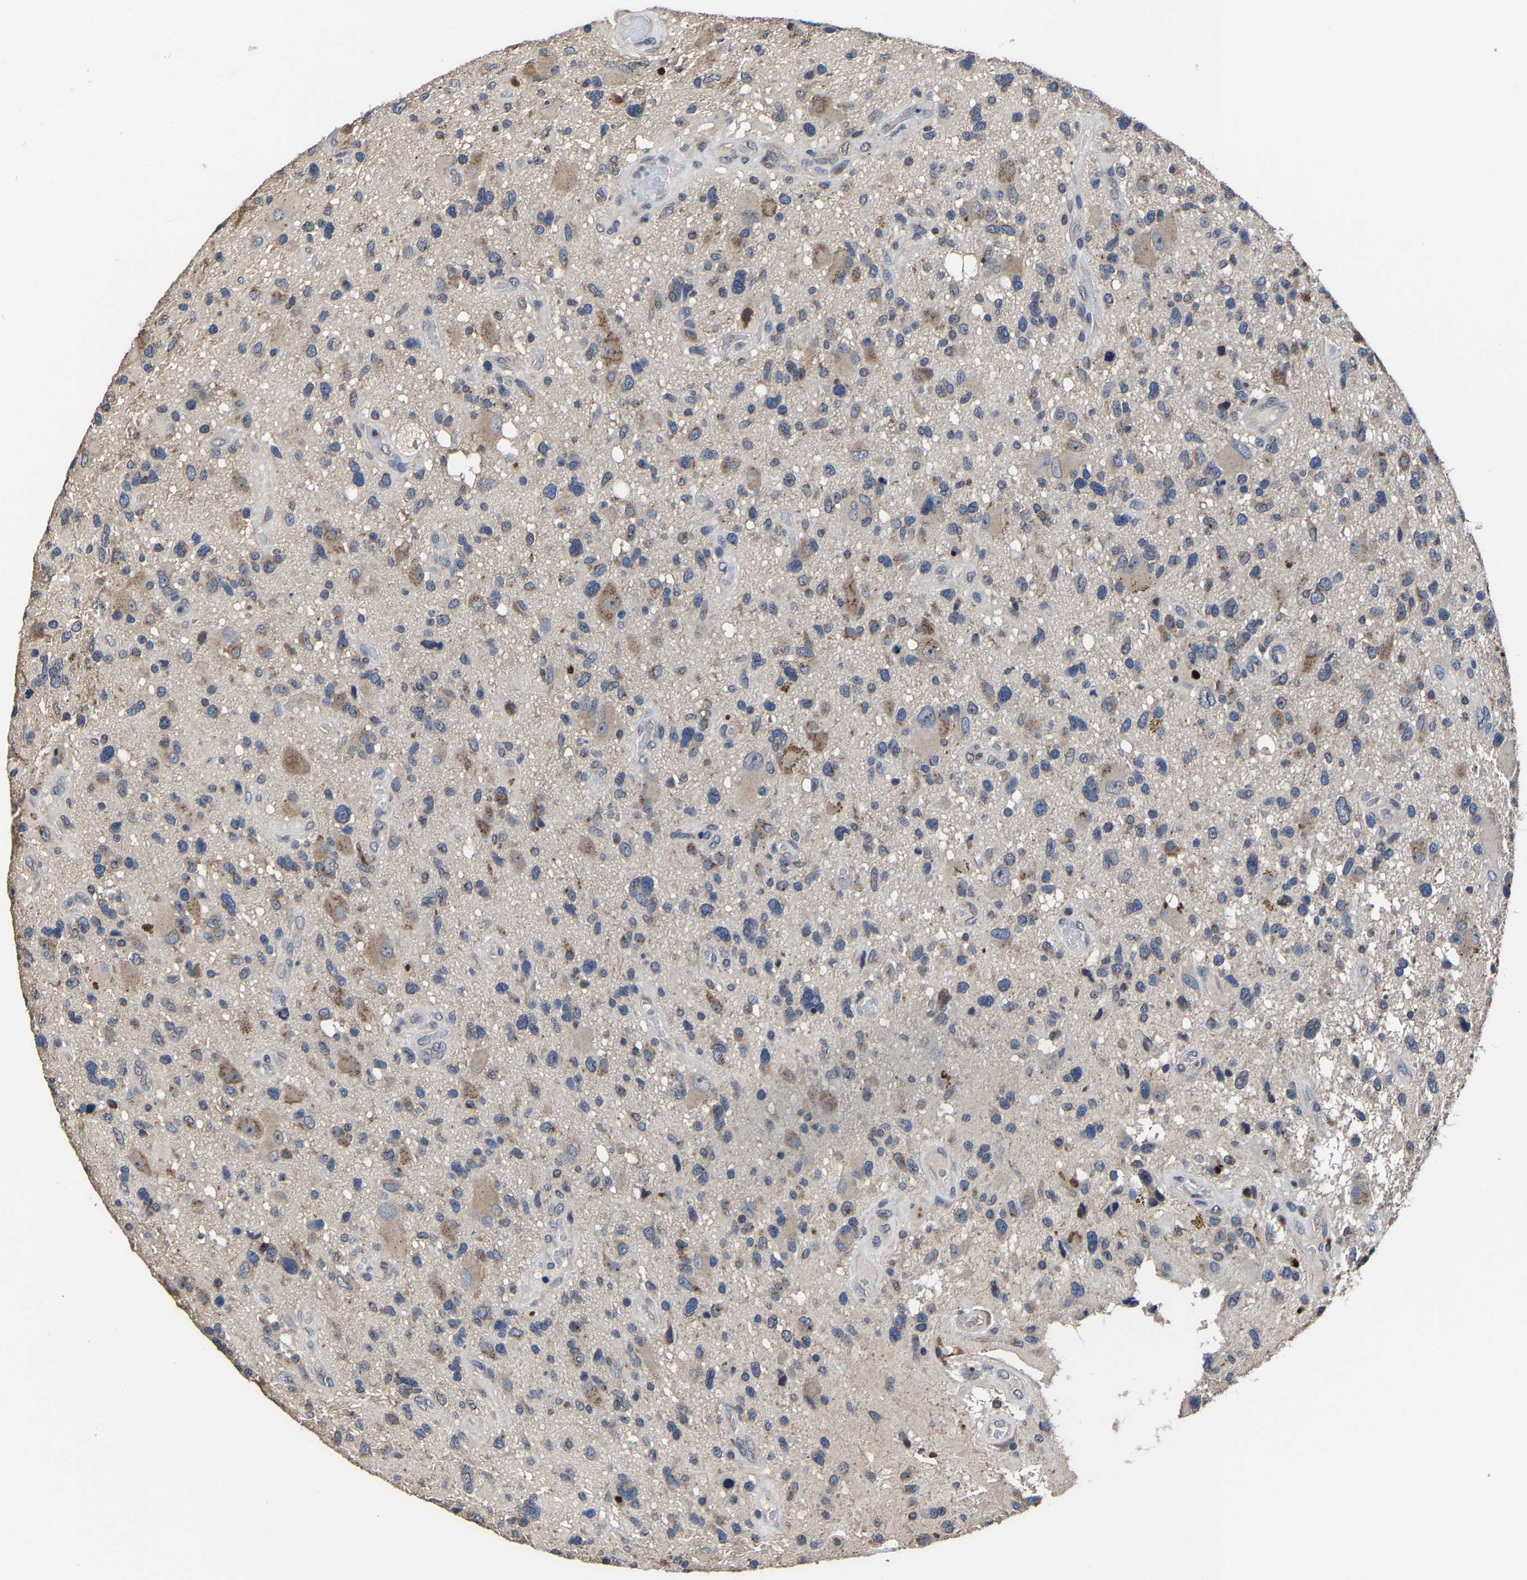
{"staining": {"intensity": "moderate", "quantity": "25%-75%", "location": "cytoplasmic/membranous"}, "tissue": "glioma", "cell_type": "Tumor cells", "image_type": "cancer", "snomed": [{"axis": "morphology", "description": "Glioma, malignant, High grade"}, {"axis": "topography", "description": "Brain"}], "caption": "Malignant glioma (high-grade) tissue displays moderate cytoplasmic/membranous staining in about 25%-75% of tumor cells Using DAB (brown) and hematoxylin (blue) stains, captured at high magnification using brightfield microscopy.", "gene": "EBAG9", "patient": {"sex": "male", "age": 33}}